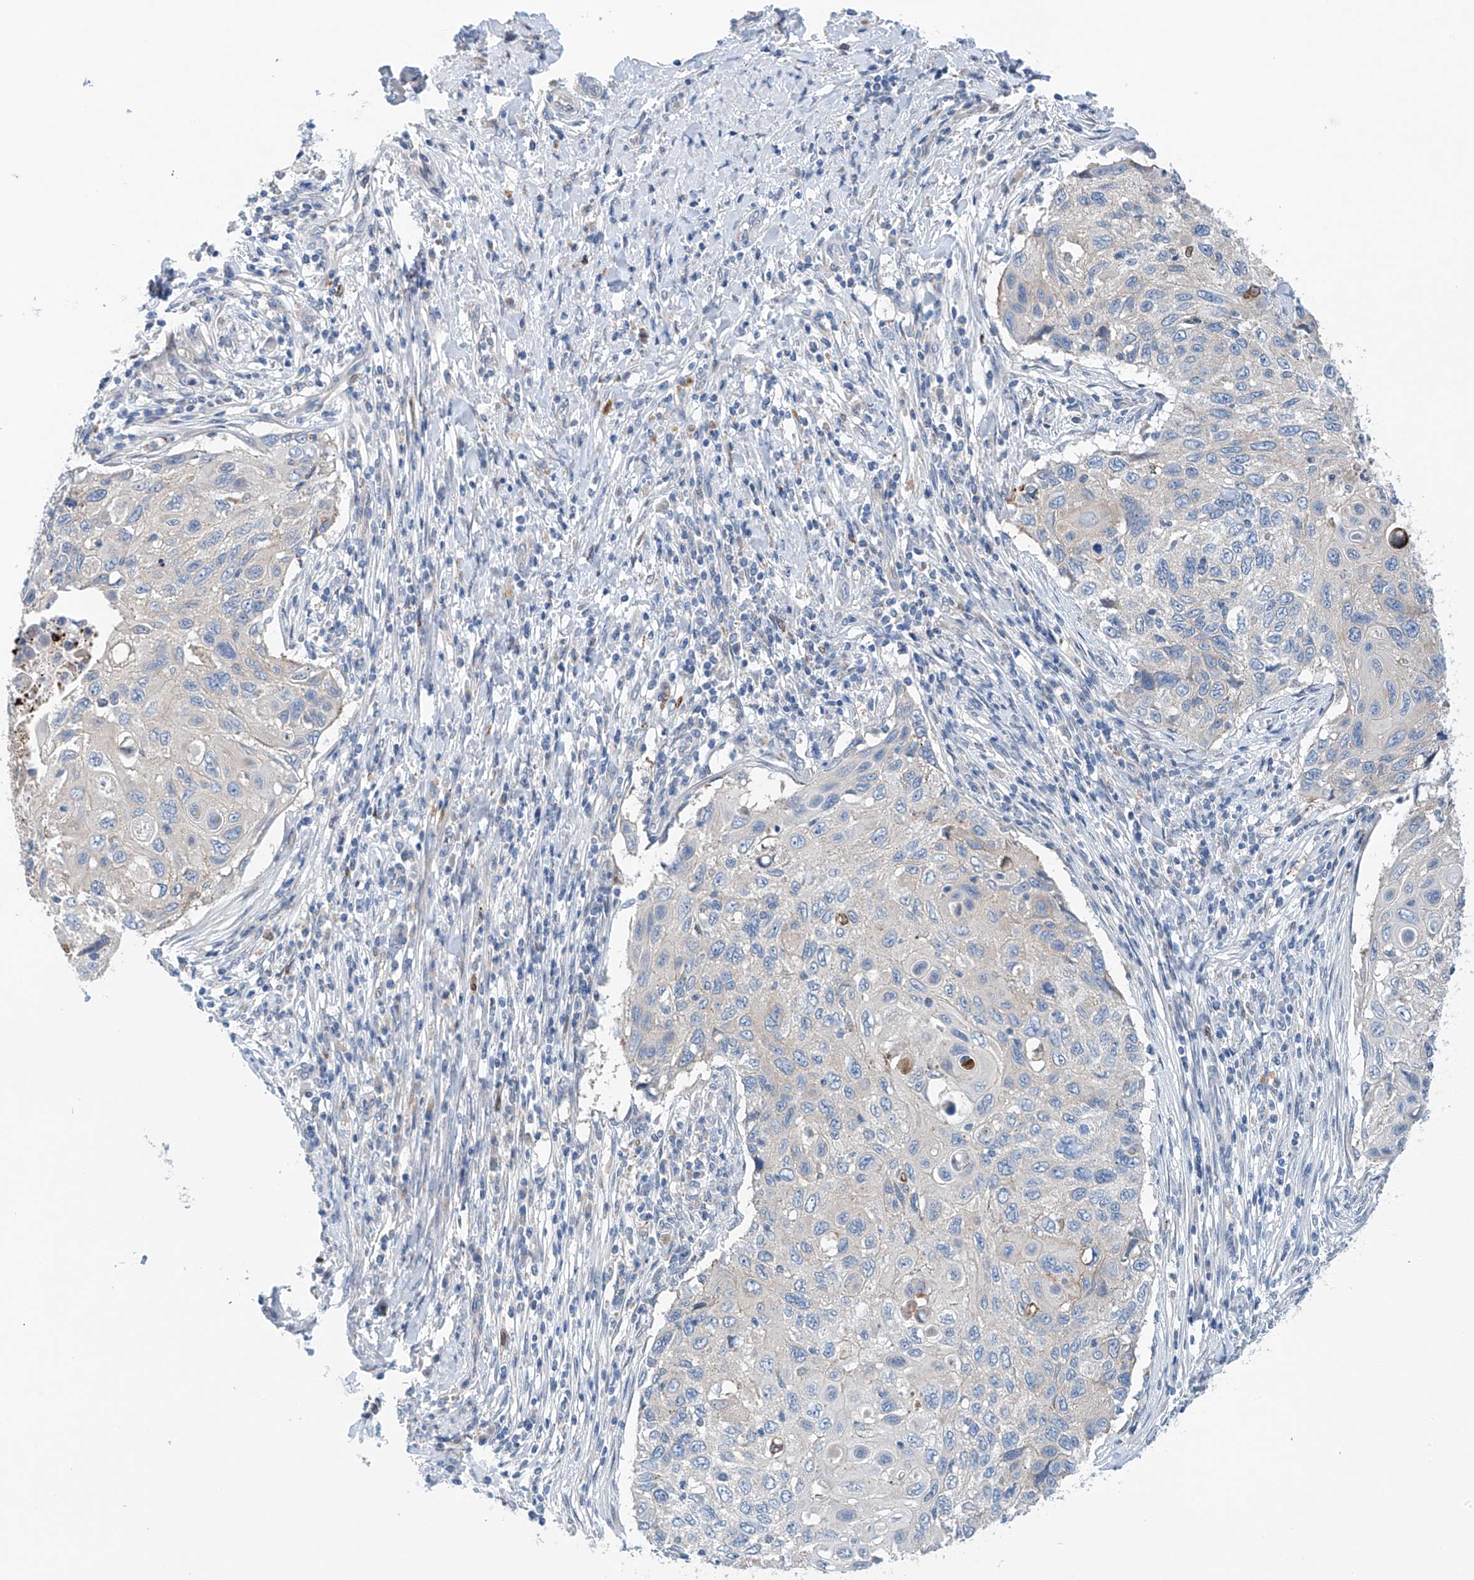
{"staining": {"intensity": "negative", "quantity": "none", "location": "none"}, "tissue": "cervical cancer", "cell_type": "Tumor cells", "image_type": "cancer", "snomed": [{"axis": "morphology", "description": "Squamous cell carcinoma, NOS"}, {"axis": "topography", "description": "Cervix"}], "caption": "Cervical cancer stained for a protein using immunohistochemistry demonstrates no staining tumor cells.", "gene": "CEP85L", "patient": {"sex": "female", "age": 70}}